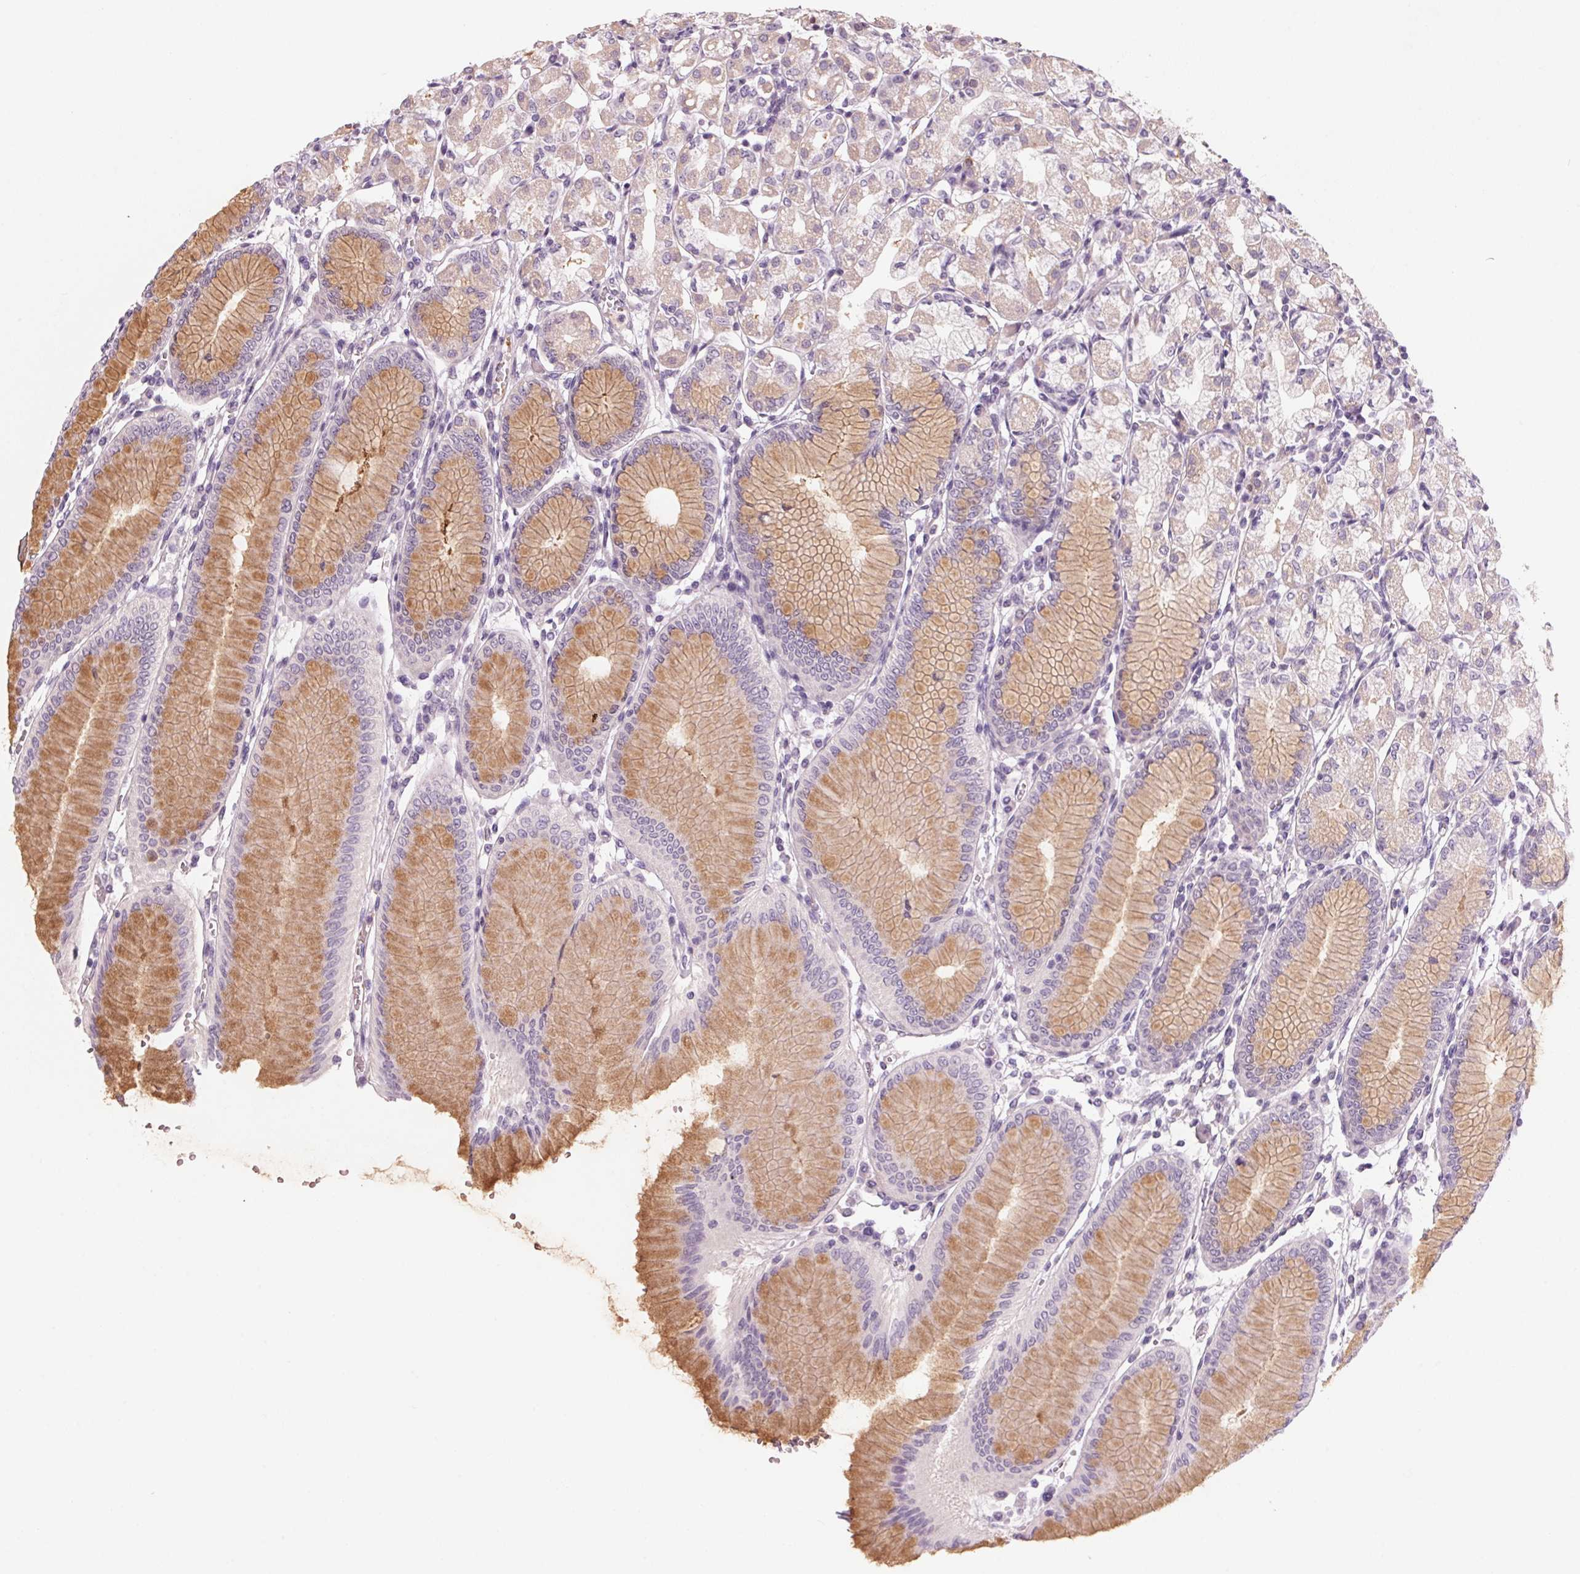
{"staining": {"intensity": "moderate", "quantity": "25%-75%", "location": "cytoplasmic/membranous"}, "tissue": "stomach", "cell_type": "Glandular cells", "image_type": "normal", "snomed": [{"axis": "morphology", "description": "Normal tissue, NOS"}, {"axis": "topography", "description": "Skeletal muscle"}, {"axis": "topography", "description": "Stomach"}], "caption": "High-magnification brightfield microscopy of unremarkable stomach stained with DAB (3,3'-diaminobenzidine) (brown) and counterstained with hematoxylin (blue). glandular cells exhibit moderate cytoplasmic/membranous expression is seen in approximately25%-75% of cells. (DAB = brown stain, brightfield microscopy at high magnification).", "gene": "ADAM20", "patient": {"sex": "female", "age": 57}}